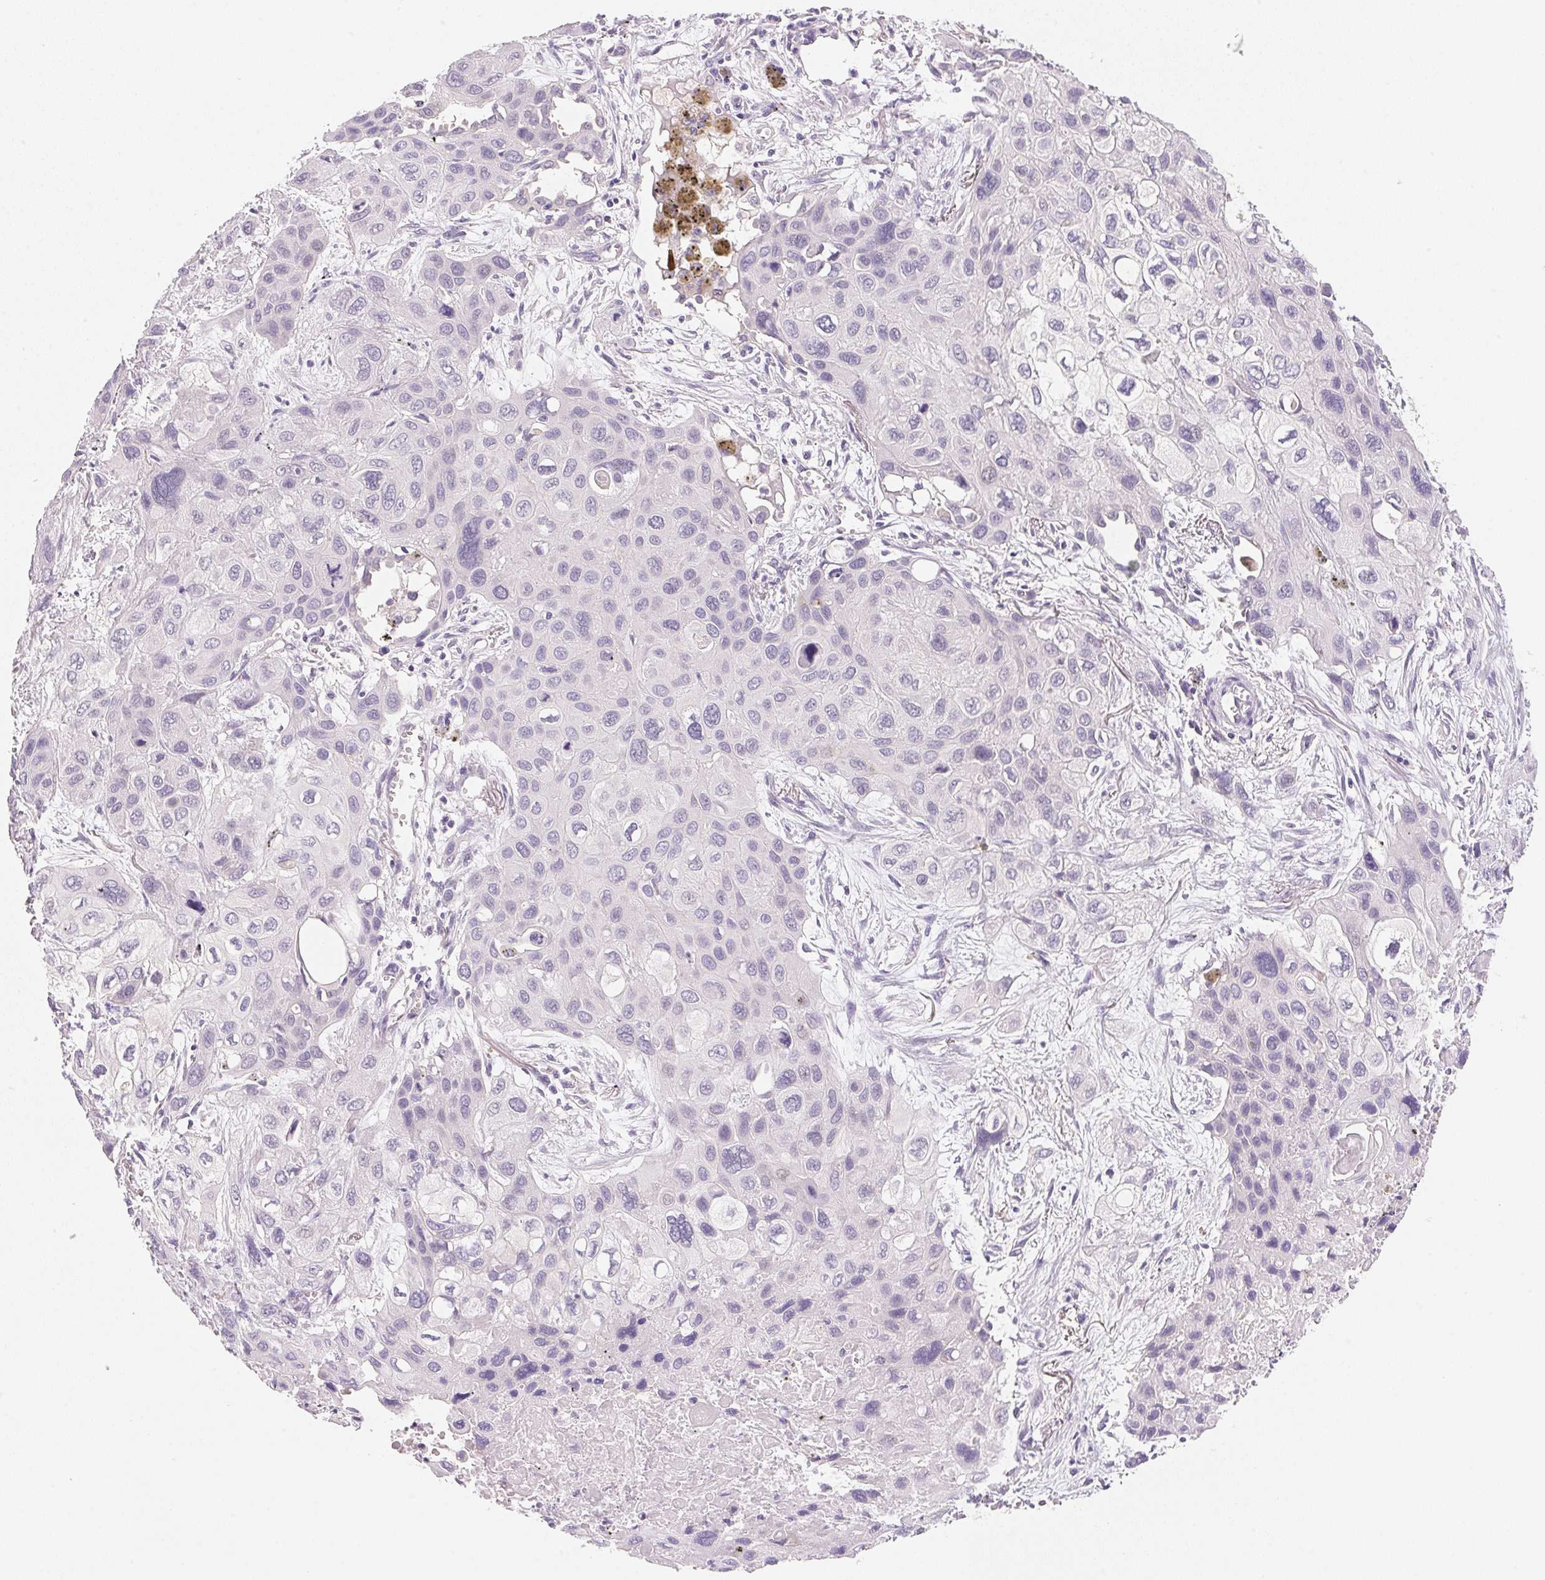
{"staining": {"intensity": "negative", "quantity": "none", "location": "none"}, "tissue": "lung cancer", "cell_type": "Tumor cells", "image_type": "cancer", "snomed": [{"axis": "morphology", "description": "Squamous cell carcinoma, NOS"}, {"axis": "morphology", "description": "Squamous cell carcinoma, metastatic, NOS"}, {"axis": "topography", "description": "Lung"}], "caption": "The immunohistochemistry image has no significant positivity in tumor cells of lung cancer (metastatic squamous cell carcinoma) tissue. (DAB (3,3'-diaminobenzidine) IHC with hematoxylin counter stain).", "gene": "MCOLN3", "patient": {"sex": "male", "age": 59}}